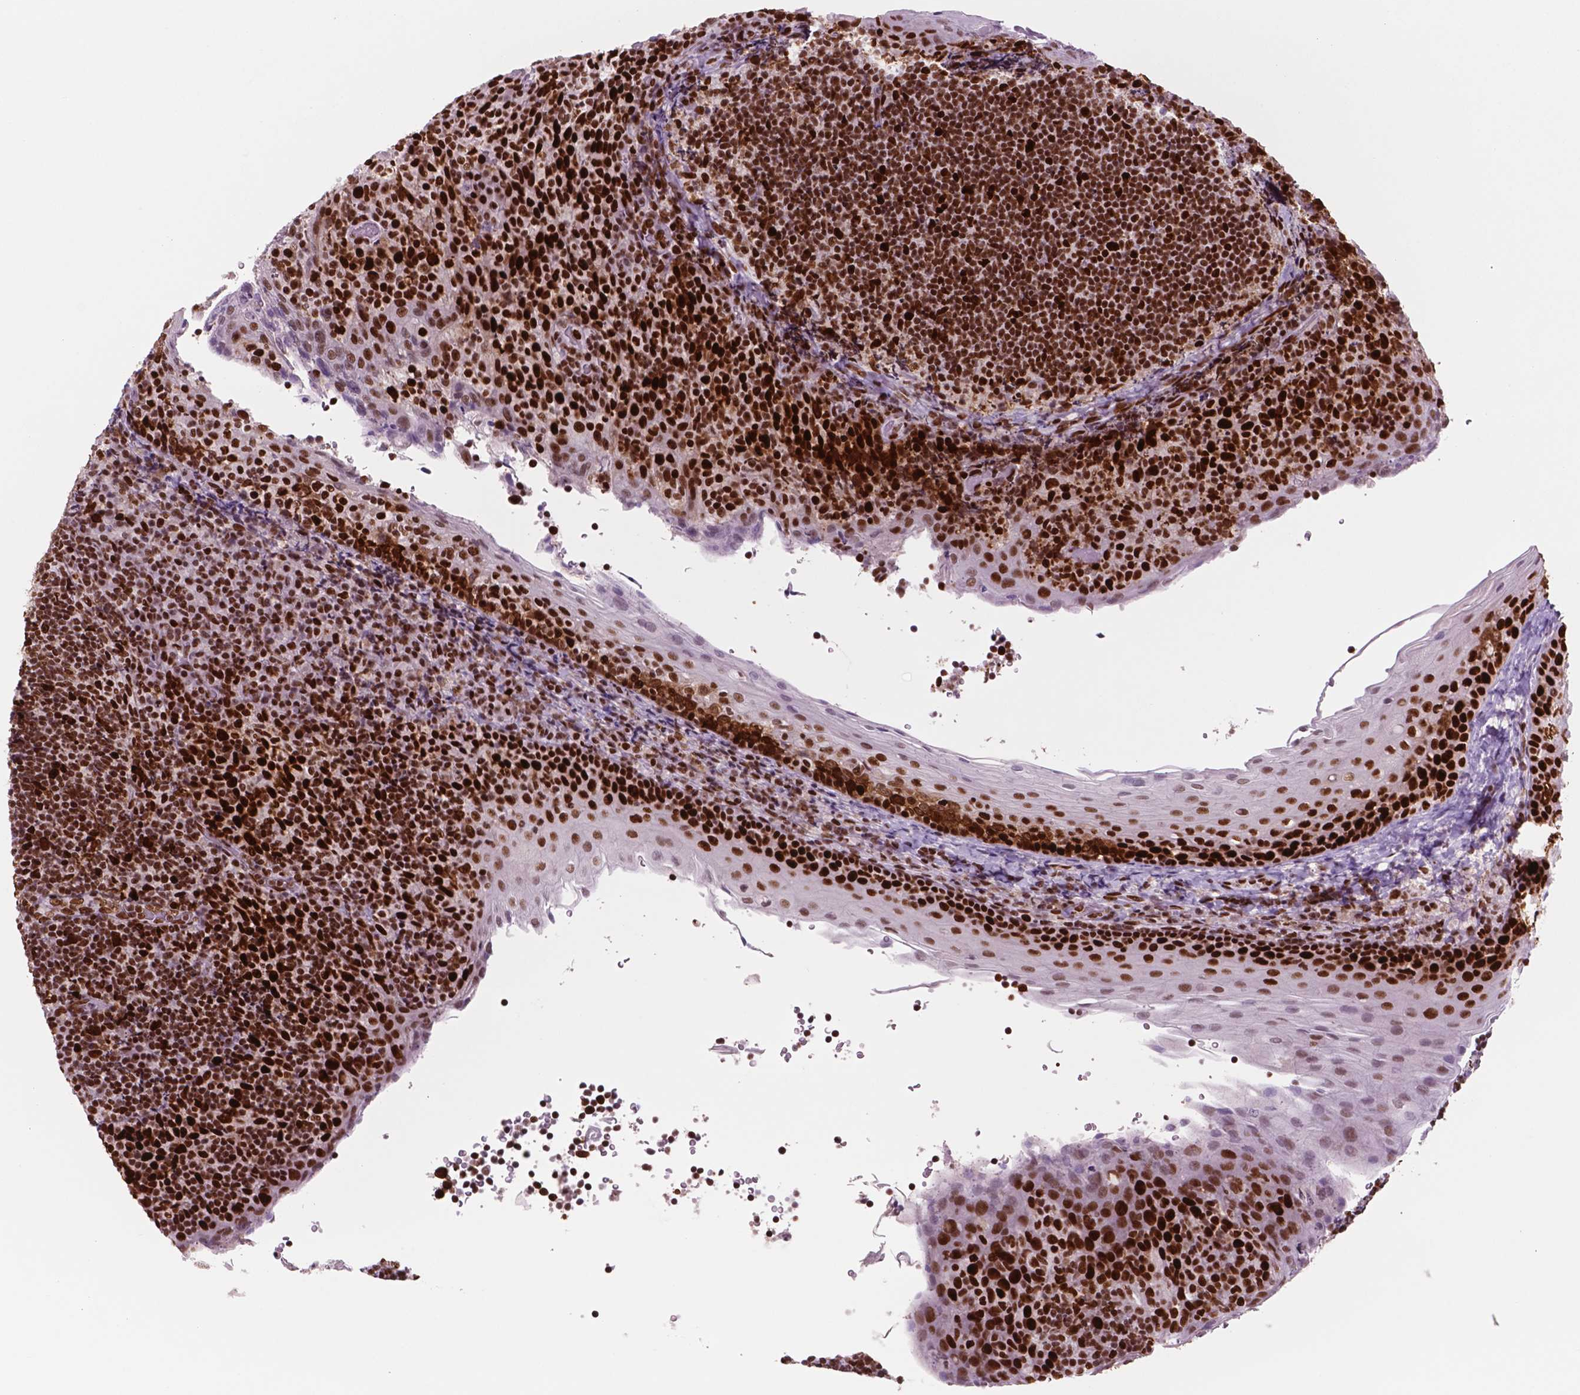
{"staining": {"intensity": "strong", "quantity": ">75%", "location": "nuclear"}, "tissue": "tonsil", "cell_type": "Germinal center cells", "image_type": "normal", "snomed": [{"axis": "morphology", "description": "Normal tissue, NOS"}, {"axis": "topography", "description": "Tonsil"}], "caption": "Benign tonsil exhibits strong nuclear positivity in approximately >75% of germinal center cells, visualized by immunohistochemistry.", "gene": "MSH6", "patient": {"sex": "female", "age": 10}}